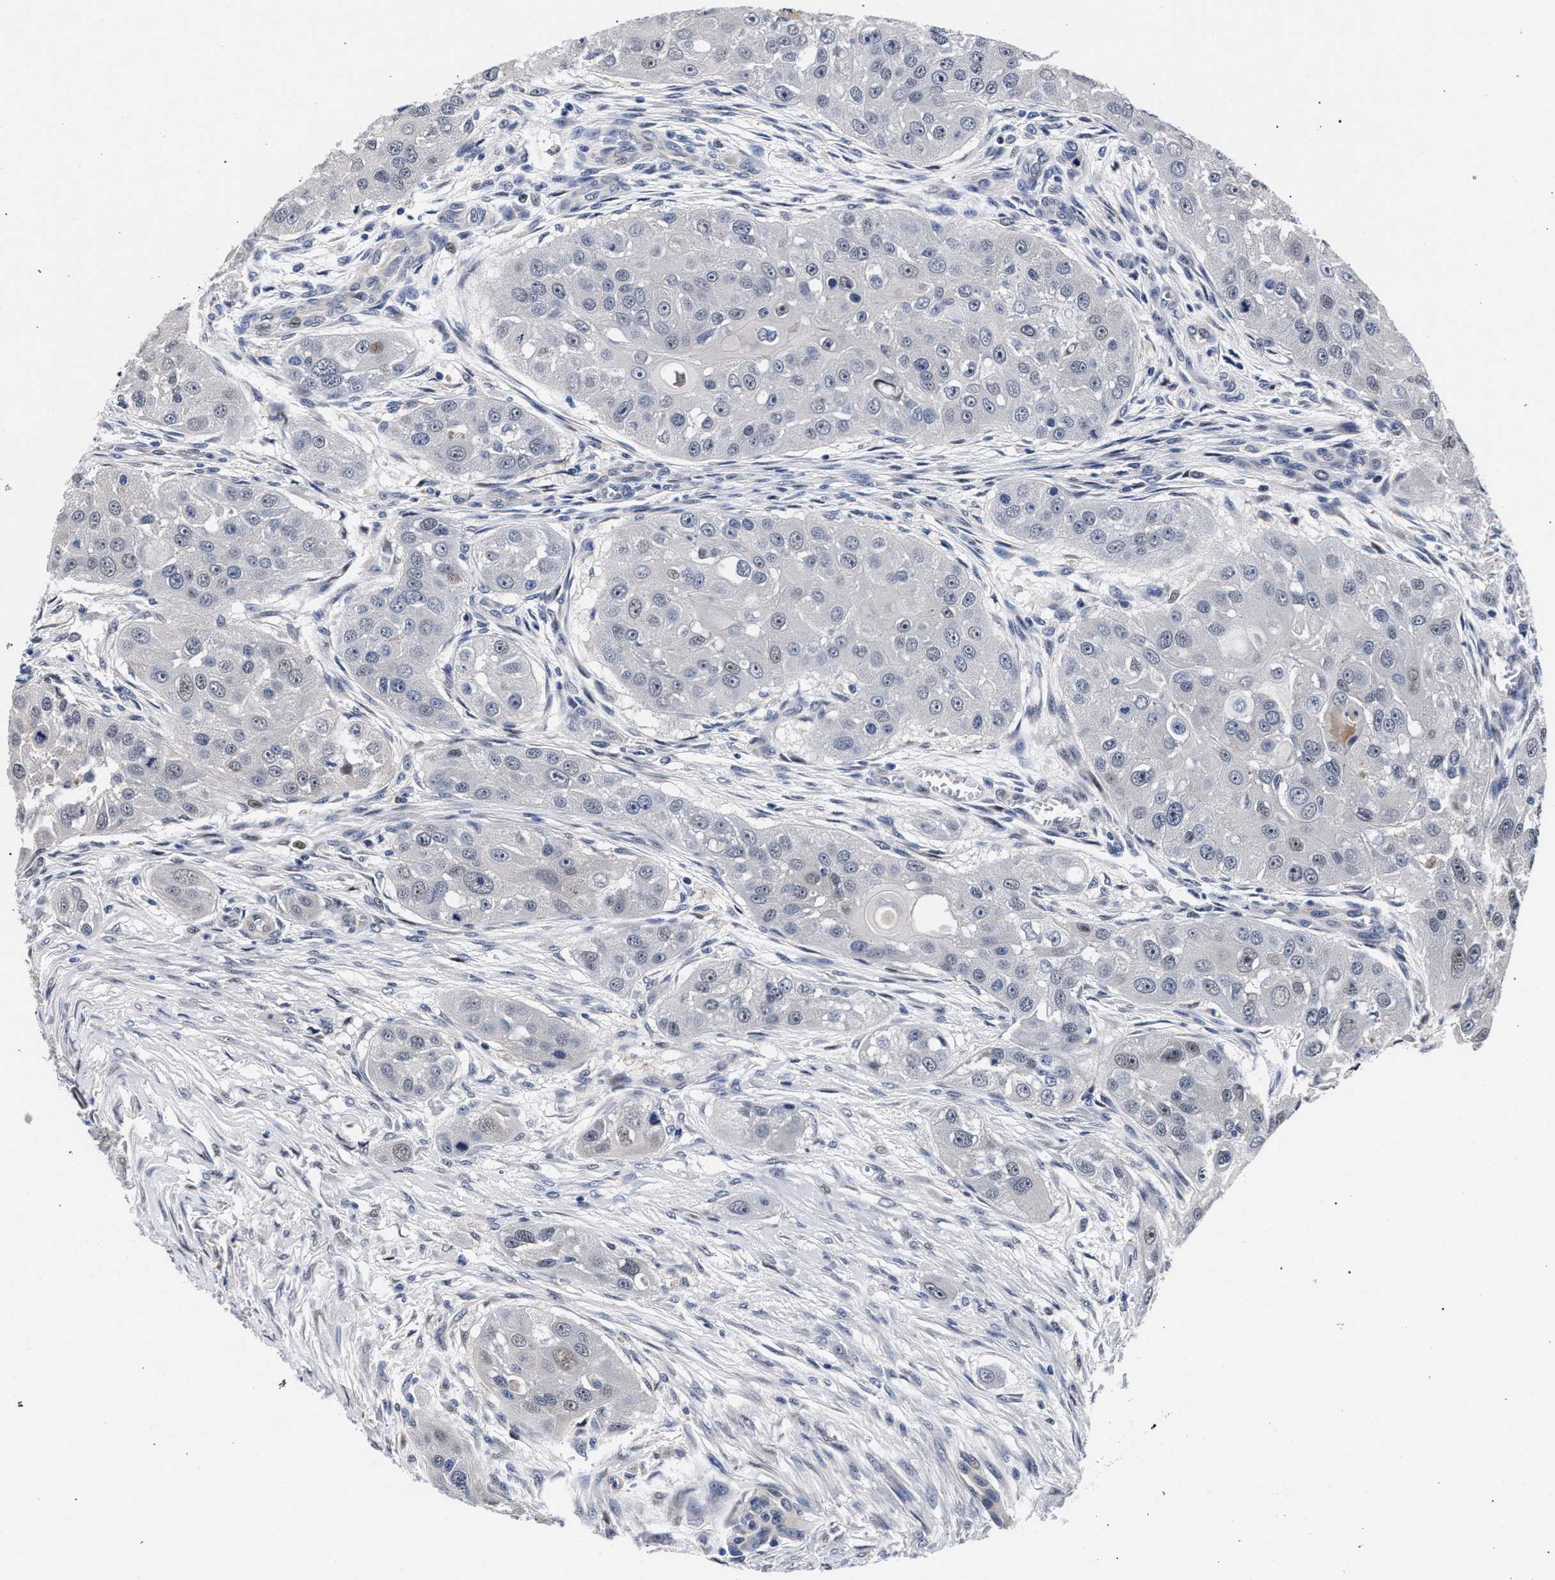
{"staining": {"intensity": "negative", "quantity": "none", "location": "none"}, "tissue": "head and neck cancer", "cell_type": "Tumor cells", "image_type": "cancer", "snomed": [{"axis": "morphology", "description": "Normal tissue, NOS"}, {"axis": "morphology", "description": "Squamous cell carcinoma, NOS"}, {"axis": "topography", "description": "Skeletal muscle"}, {"axis": "topography", "description": "Head-Neck"}], "caption": "This is a histopathology image of immunohistochemistry (IHC) staining of squamous cell carcinoma (head and neck), which shows no staining in tumor cells.", "gene": "ZNF462", "patient": {"sex": "male", "age": 51}}